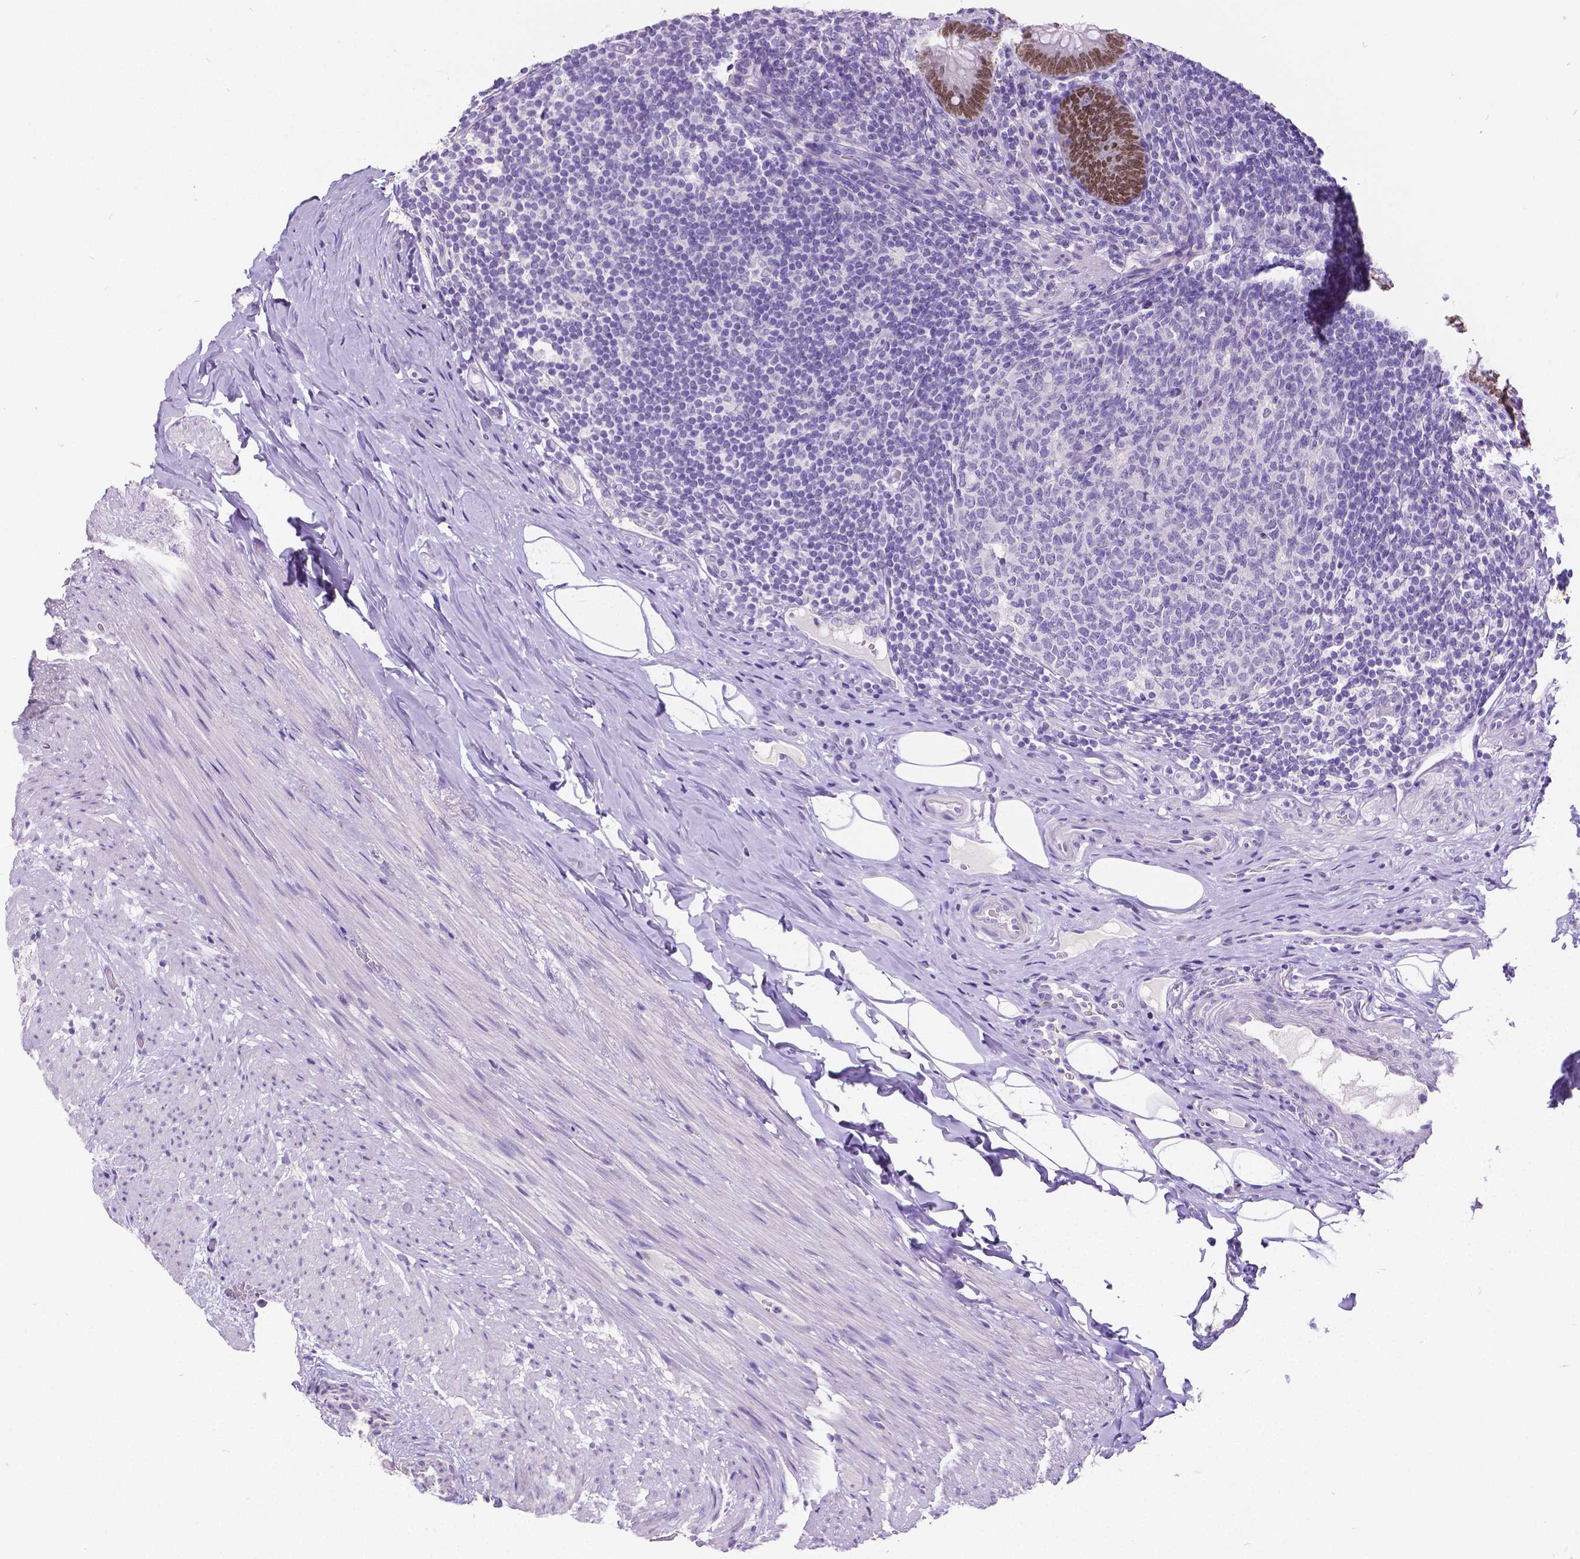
{"staining": {"intensity": "moderate", "quantity": ">75%", "location": "nuclear"}, "tissue": "appendix", "cell_type": "Glandular cells", "image_type": "normal", "snomed": [{"axis": "morphology", "description": "Normal tissue, NOS"}, {"axis": "topography", "description": "Appendix"}], "caption": "Immunohistochemistry staining of benign appendix, which displays medium levels of moderate nuclear expression in approximately >75% of glandular cells indicating moderate nuclear protein expression. The staining was performed using DAB (brown) for protein detection and nuclei were counterstained in hematoxylin (blue).", "gene": "SATB2", "patient": {"sex": "male", "age": 47}}